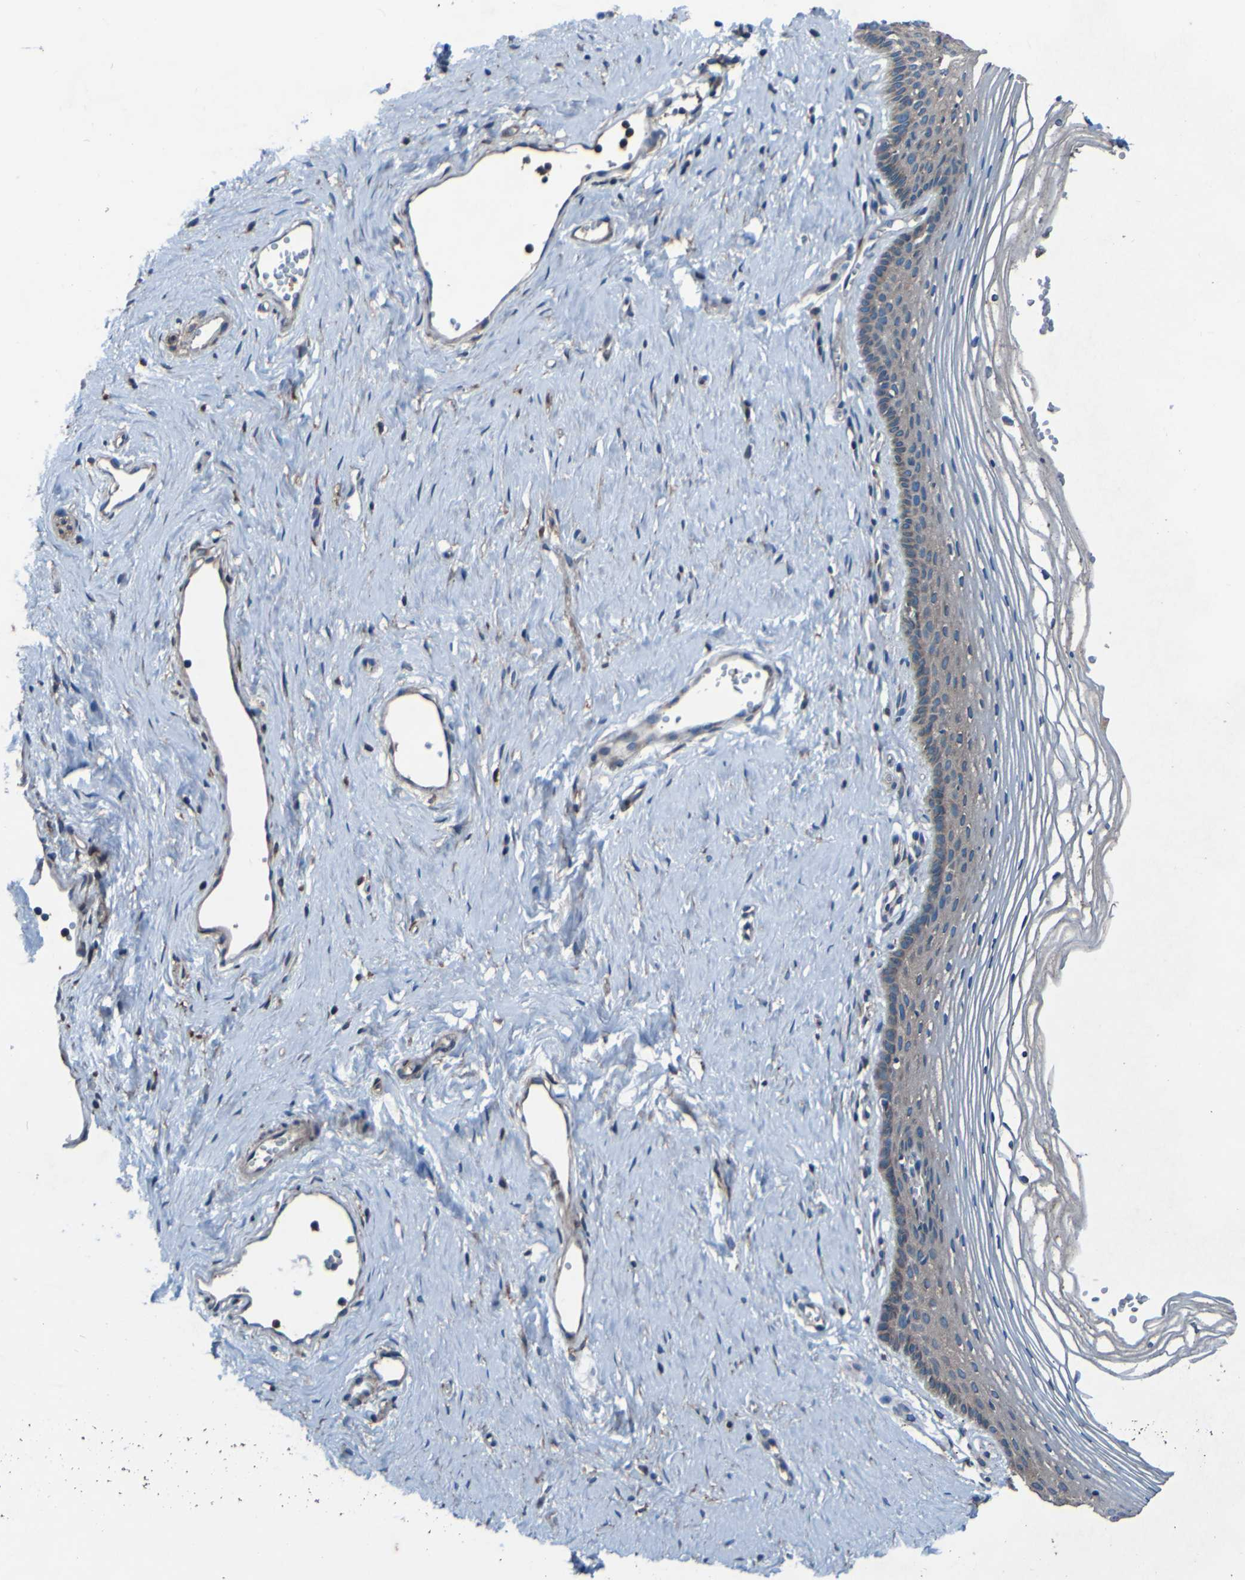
{"staining": {"intensity": "moderate", "quantity": "25%-75%", "location": "cytoplasmic/membranous"}, "tissue": "vagina", "cell_type": "Squamous epithelial cells", "image_type": "normal", "snomed": [{"axis": "morphology", "description": "Normal tissue, NOS"}, {"axis": "topography", "description": "Vagina"}], "caption": "Moderate cytoplasmic/membranous expression for a protein is identified in about 25%-75% of squamous epithelial cells of benign vagina using immunohistochemistry.", "gene": "RAB5B", "patient": {"sex": "female", "age": 32}}